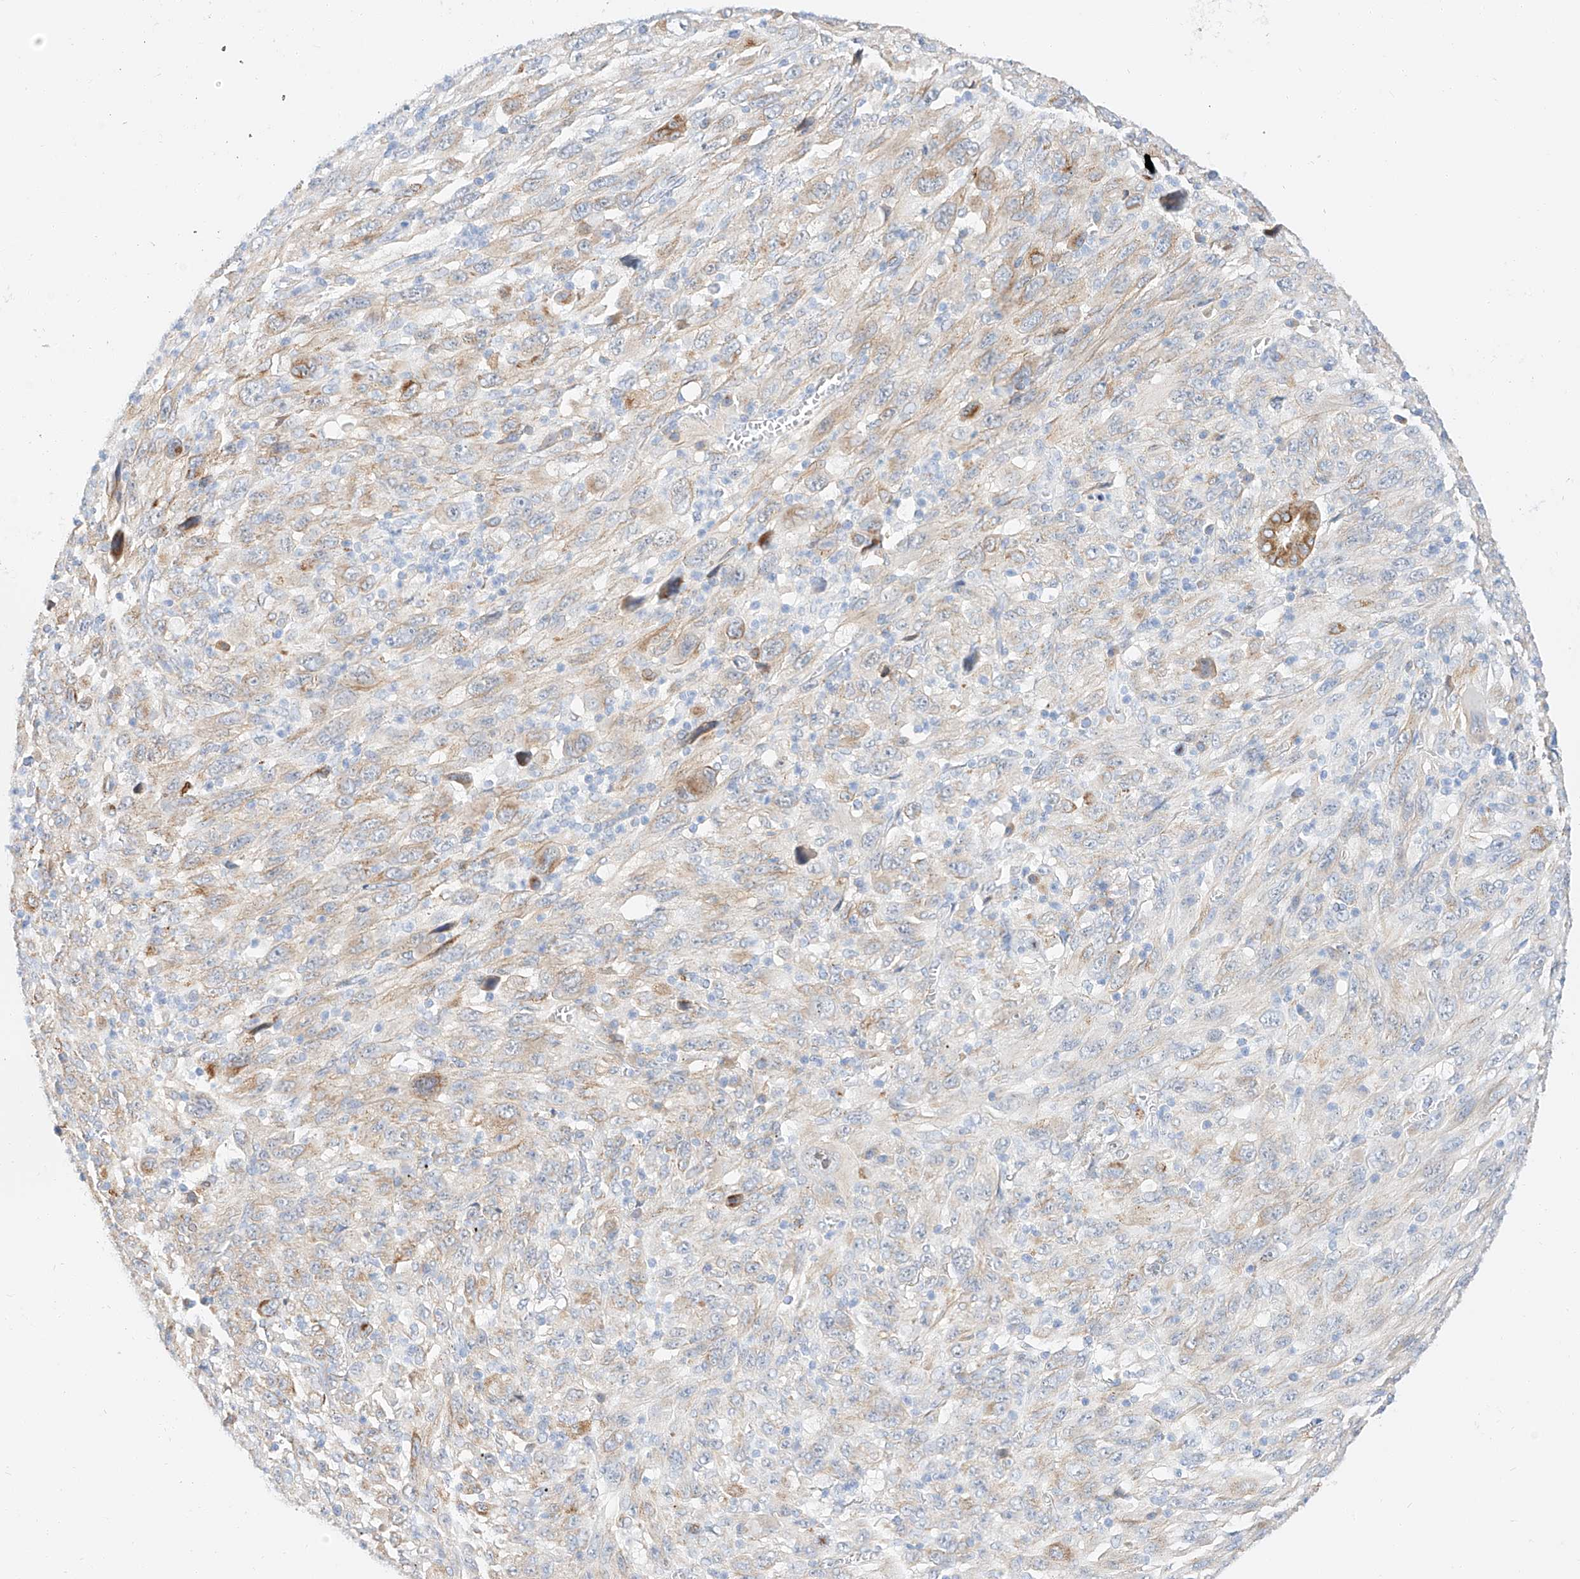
{"staining": {"intensity": "negative", "quantity": "none", "location": "none"}, "tissue": "melanoma", "cell_type": "Tumor cells", "image_type": "cancer", "snomed": [{"axis": "morphology", "description": "Malignant melanoma, Metastatic site"}, {"axis": "topography", "description": "Skin"}], "caption": "A histopathology image of human malignant melanoma (metastatic site) is negative for staining in tumor cells.", "gene": "MAP7", "patient": {"sex": "female", "age": 56}}